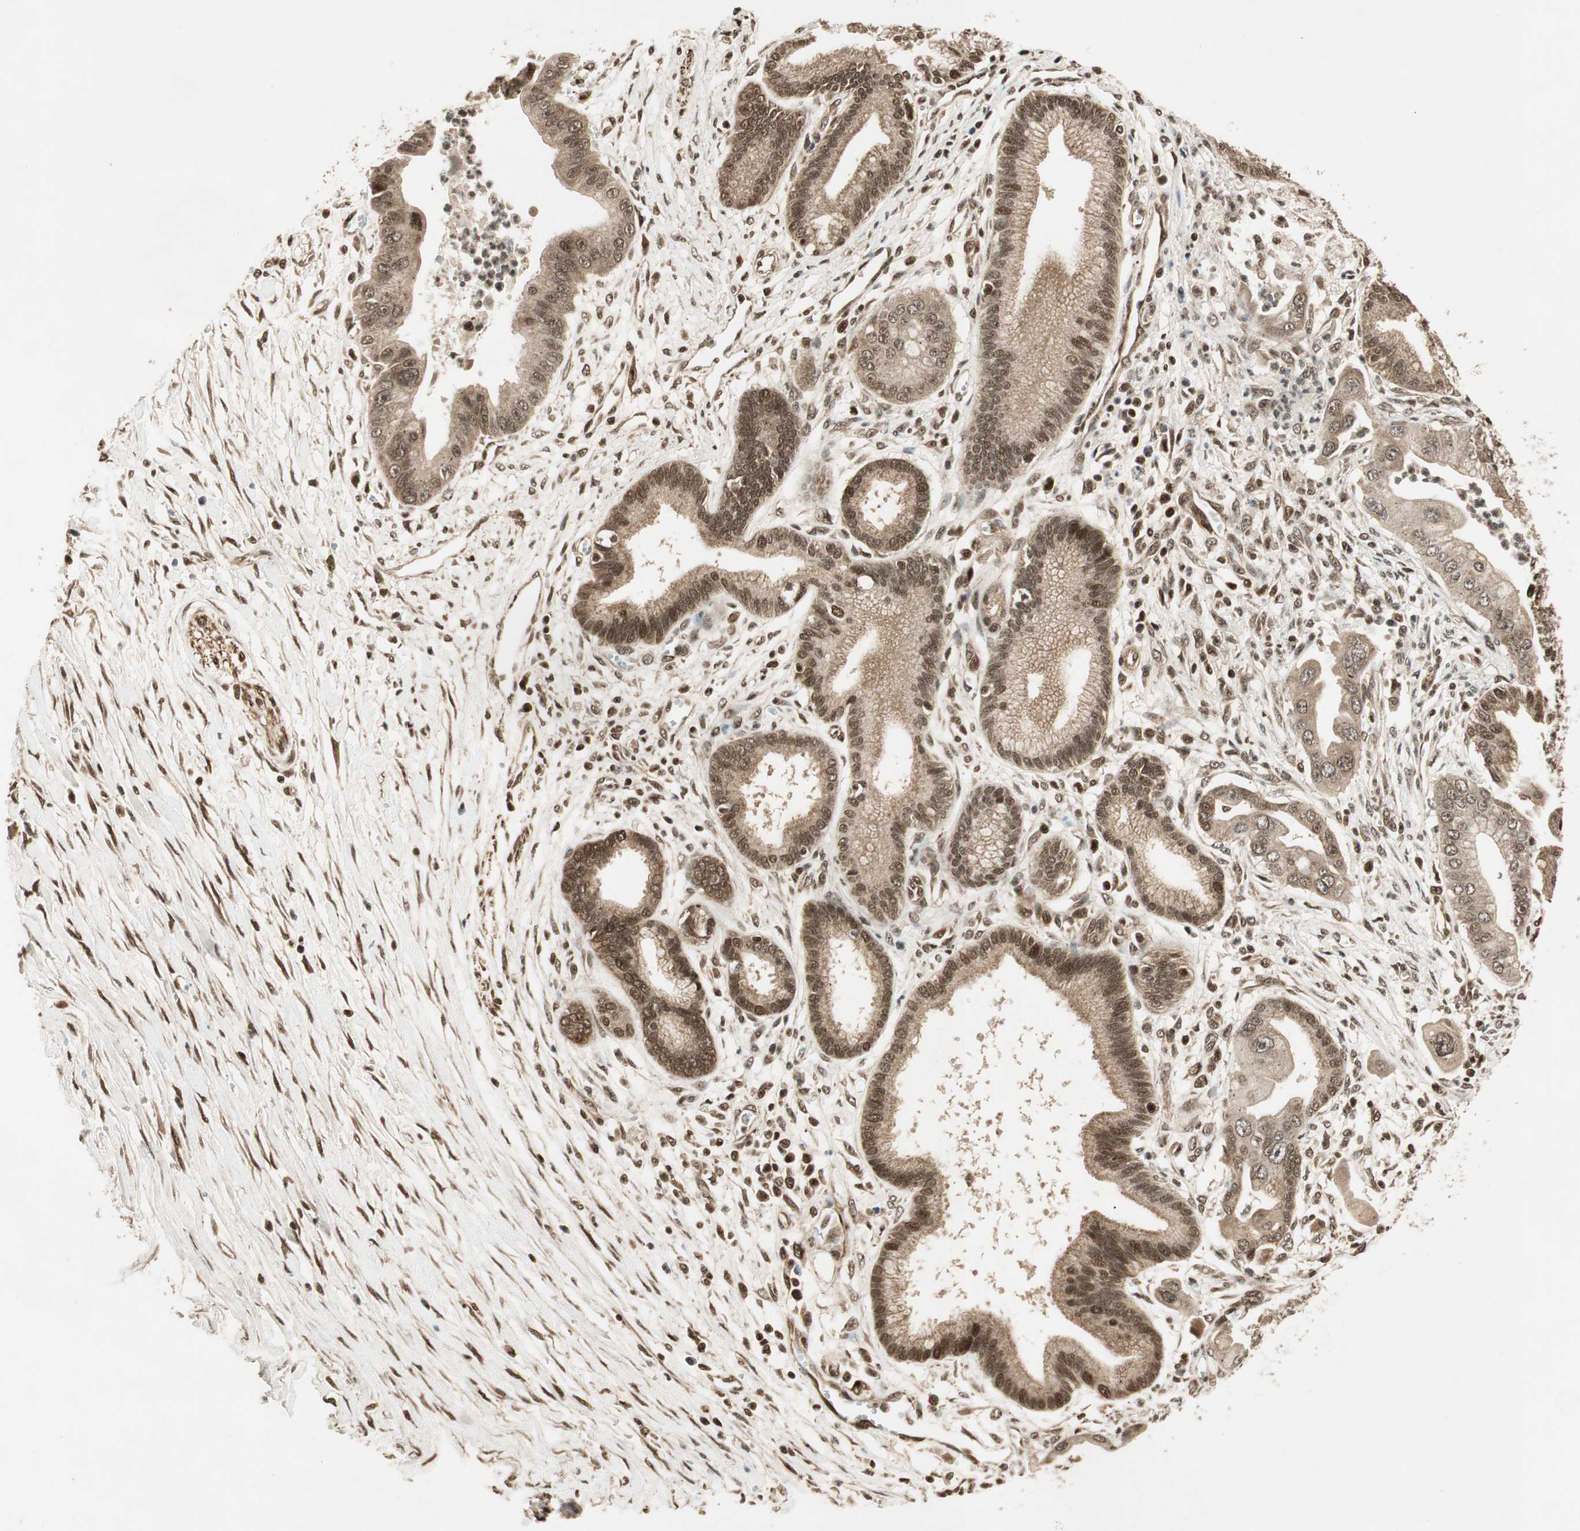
{"staining": {"intensity": "moderate", "quantity": ">75%", "location": "cytoplasmic/membranous,nuclear"}, "tissue": "pancreatic cancer", "cell_type": "Tumor cells", "image_type": "cancer", "snomed": [{"axis": "morphology", "description": "Adenocarcinoma, NOS"}, {"axis": "topography", "description": "Pancreas"}], "caption": "This is a histology image of immunohistochemistry staining of pancreatic cancer, which shows moderate staining in the cytoplasmic/membranous and nuclear of tumor cells.", "gene": "RPA3", "patient": {"sex": "male", "age": 59}}